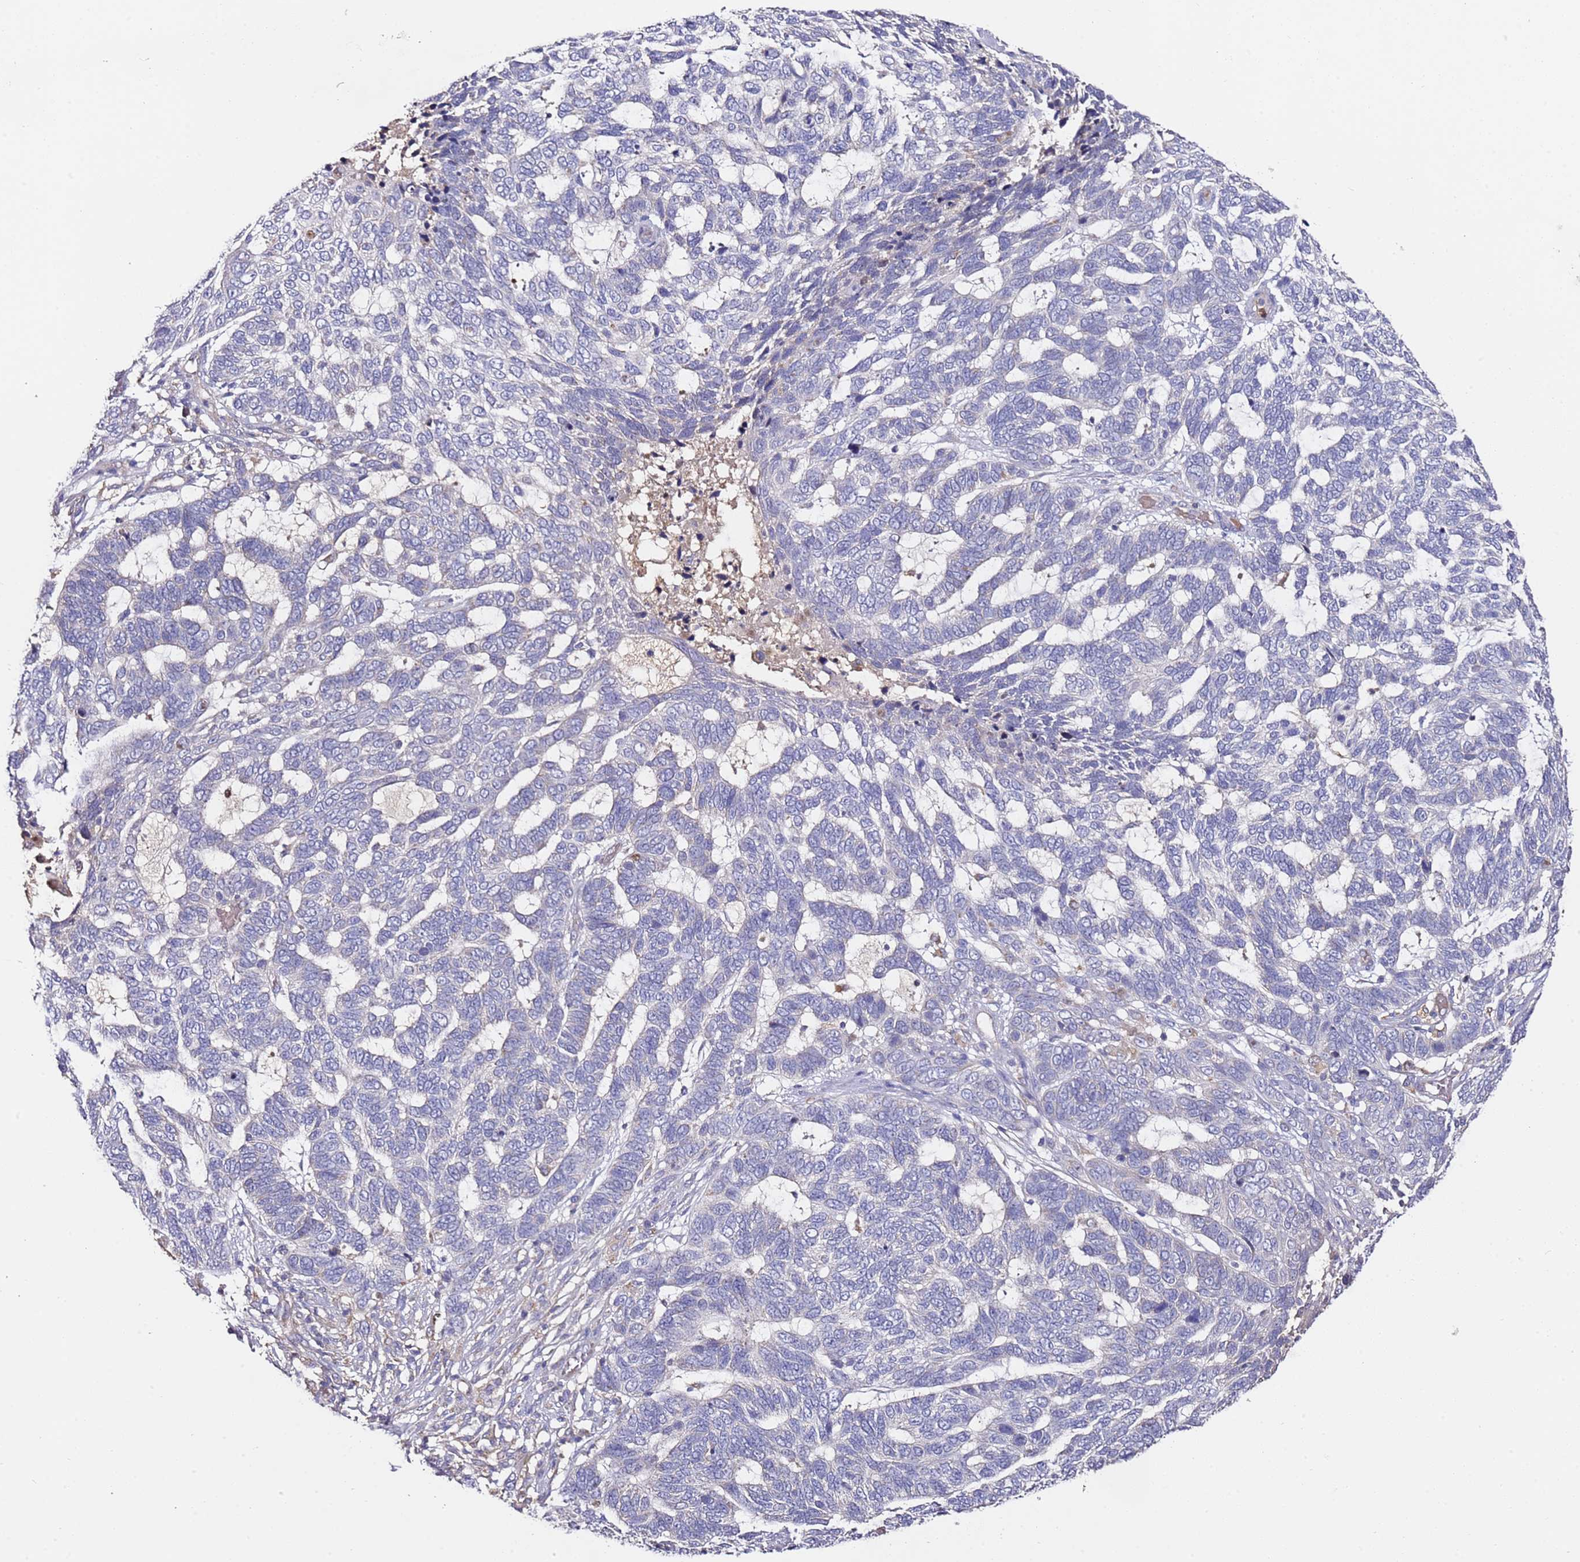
{"staining": {"intensity": "negative", "quantity": "none", "location": "none"}, "tissue": "skin cancer", "cell_type": "Tumor cells", "image_type": "cancer", "snomed": [{"axis": "morphology", "description": "Basal cell carcinoma"}, {"axis": "topography", "description": "Skin"}], "caption": "IHC micrograph of skin cancer (basal cell carcinoma) stained for a protein (brown), which exhibits no staining in tumor cells.", "gene": "OR2B11", "patient": {"sex": "female", "age": 65}}